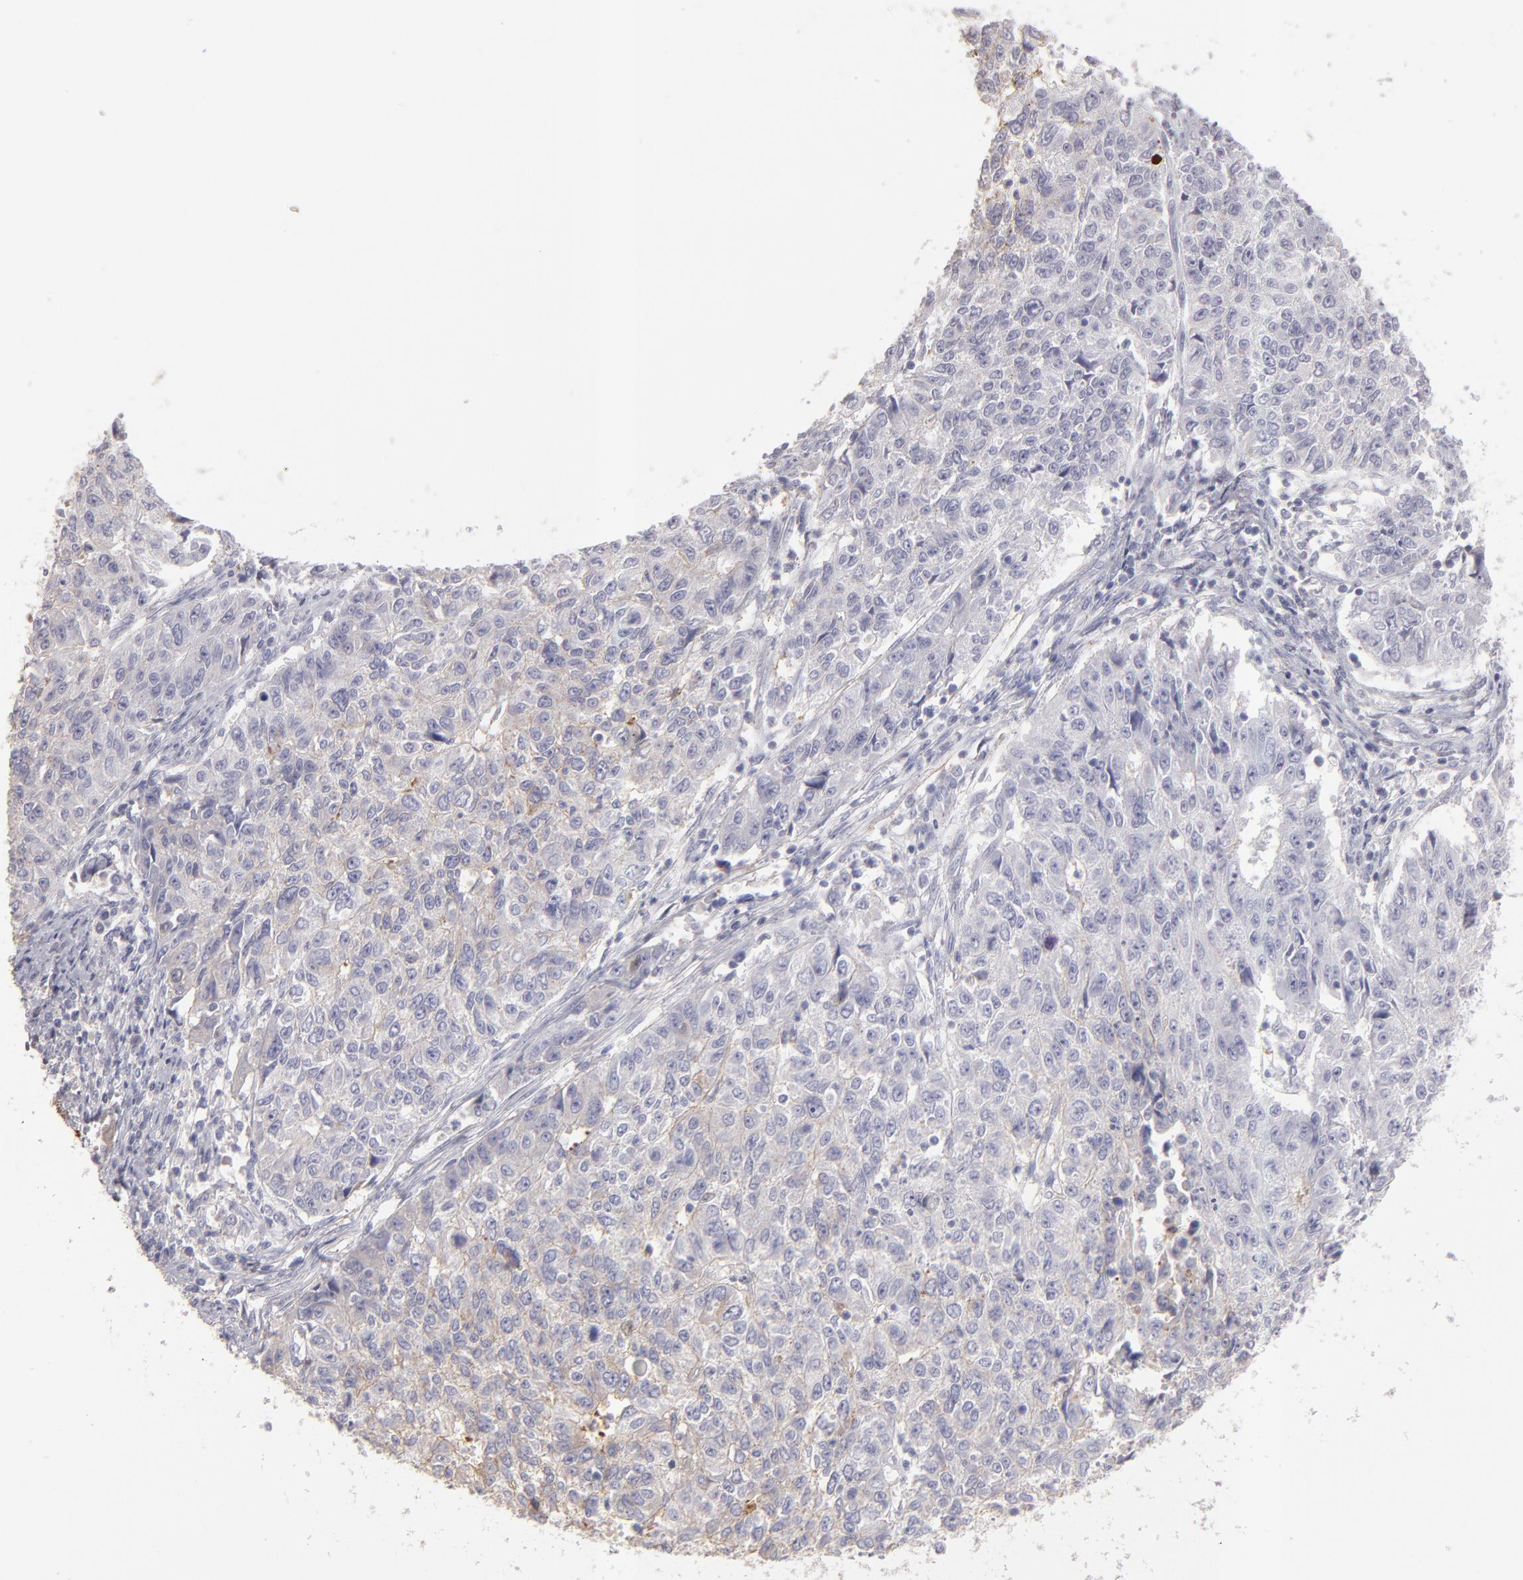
{"staining": {"intensity": "negative", "quantity": "none", "location": "none"}, "tissue": "endometrial cancer", "cell_type": "Tumor cells", "image_type": "cancer", "snomed": [{"axis": "morphology", "description": "Adenocarcinoma, NOS"}, {"axis": "topography", "description": "Endometrium"}], "caption": "Tumor cells are negative for brown protein staining in endometrial cancer.", "gene": "ABCC4", "patient": {"sex": "female", "age": 42}}